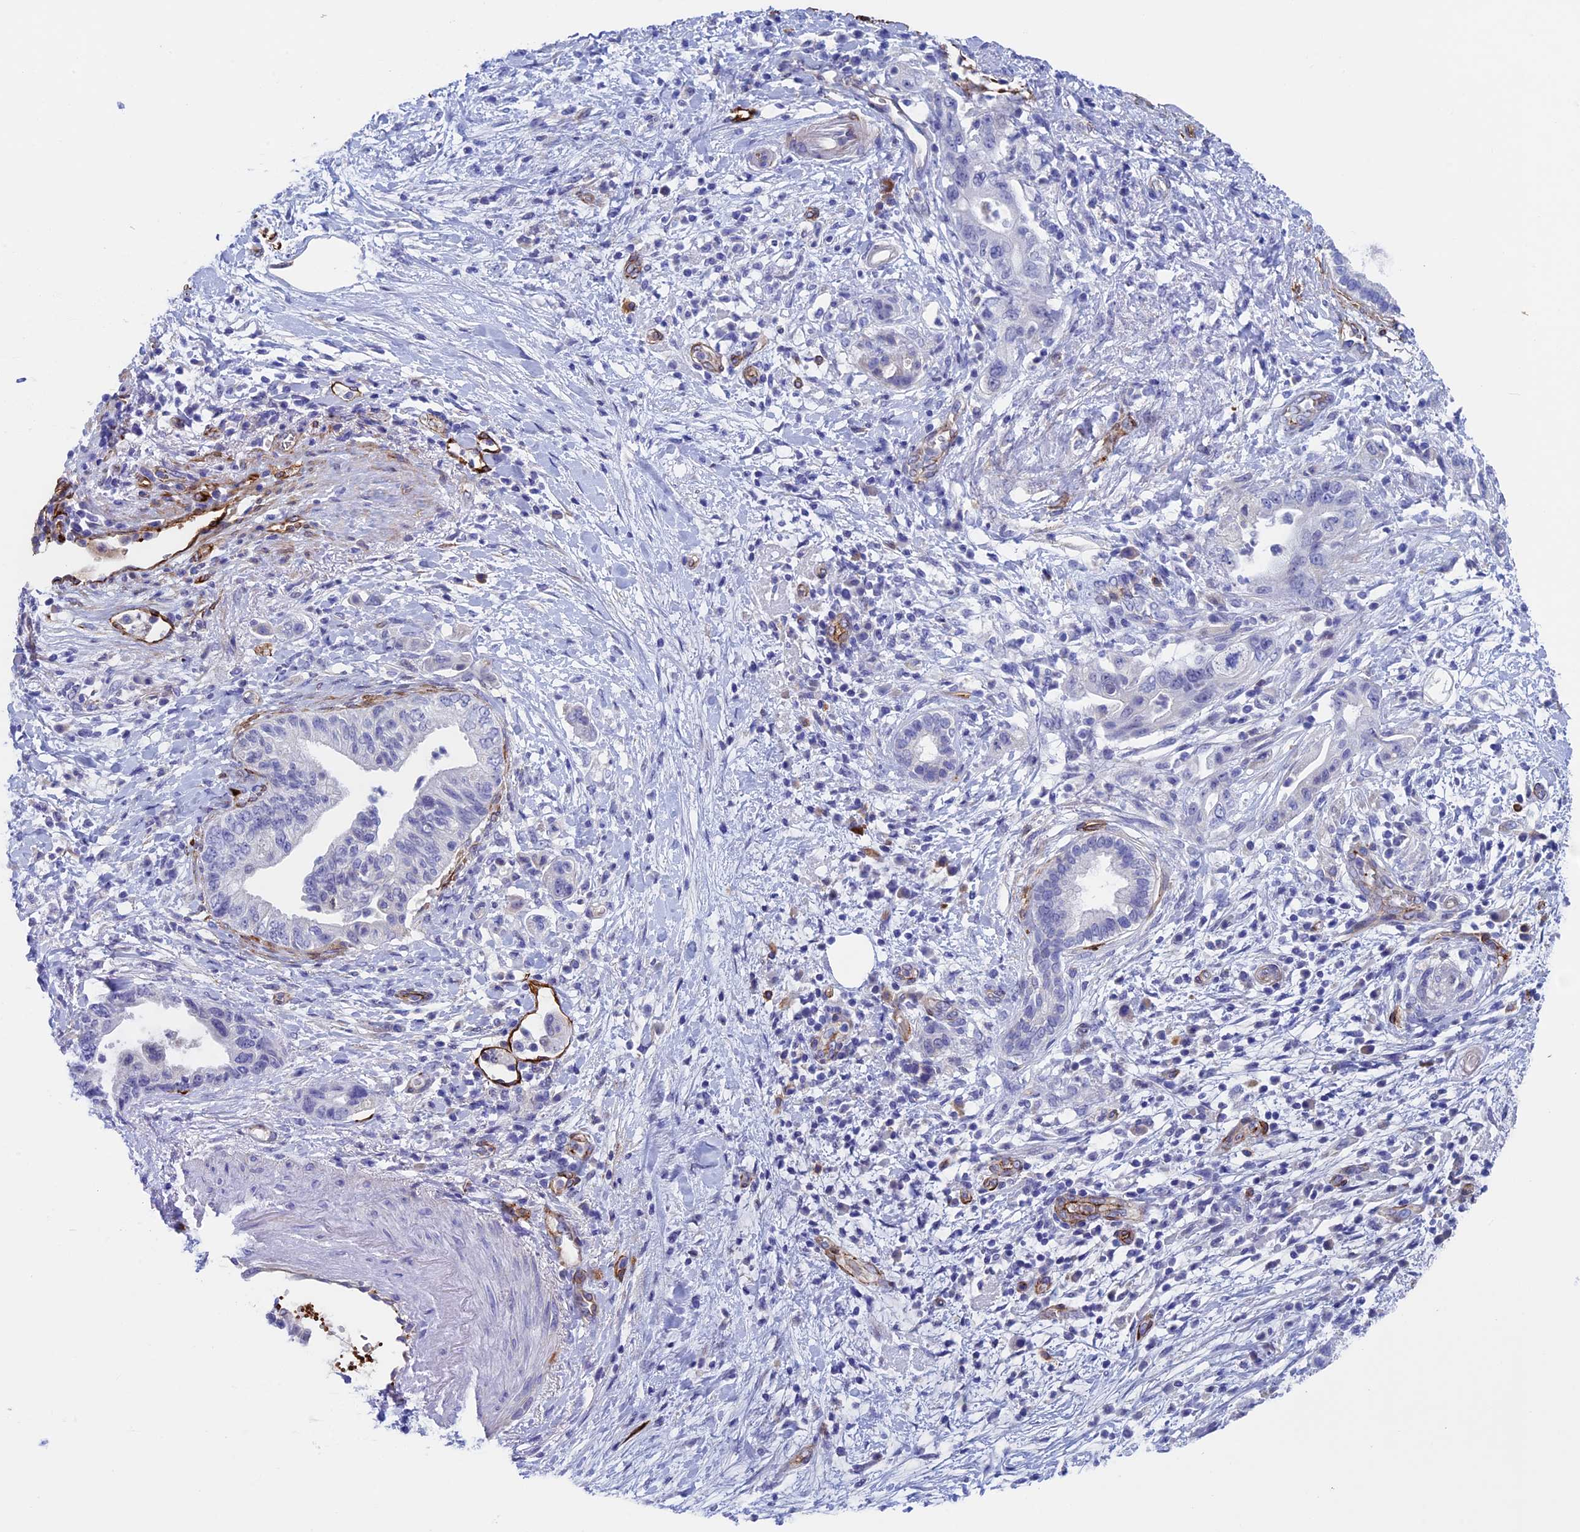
{"staining": {"intensity": "negative", "quantity": "none", "location": "none"}, "tissue": "pancreatic cancer", "cell_type": "Tumor cells", "image_type": "cancer", "snomed": [{"axis": "morphology", "description": "Adenocarcinoma, NOS"}, {"axis": "topography", "description": "Pancreas"}], "caption": "Immunohistochemistry (IHC) image of neoplastic tissue: human adenocarcinoma (pancreatic) stained with DAB (3,3'-diaminobenzidine) shows no significant protein positivity in tumor cells.", "gene": "INSYN1", "patient": {"sex": "female", "age": 73}}